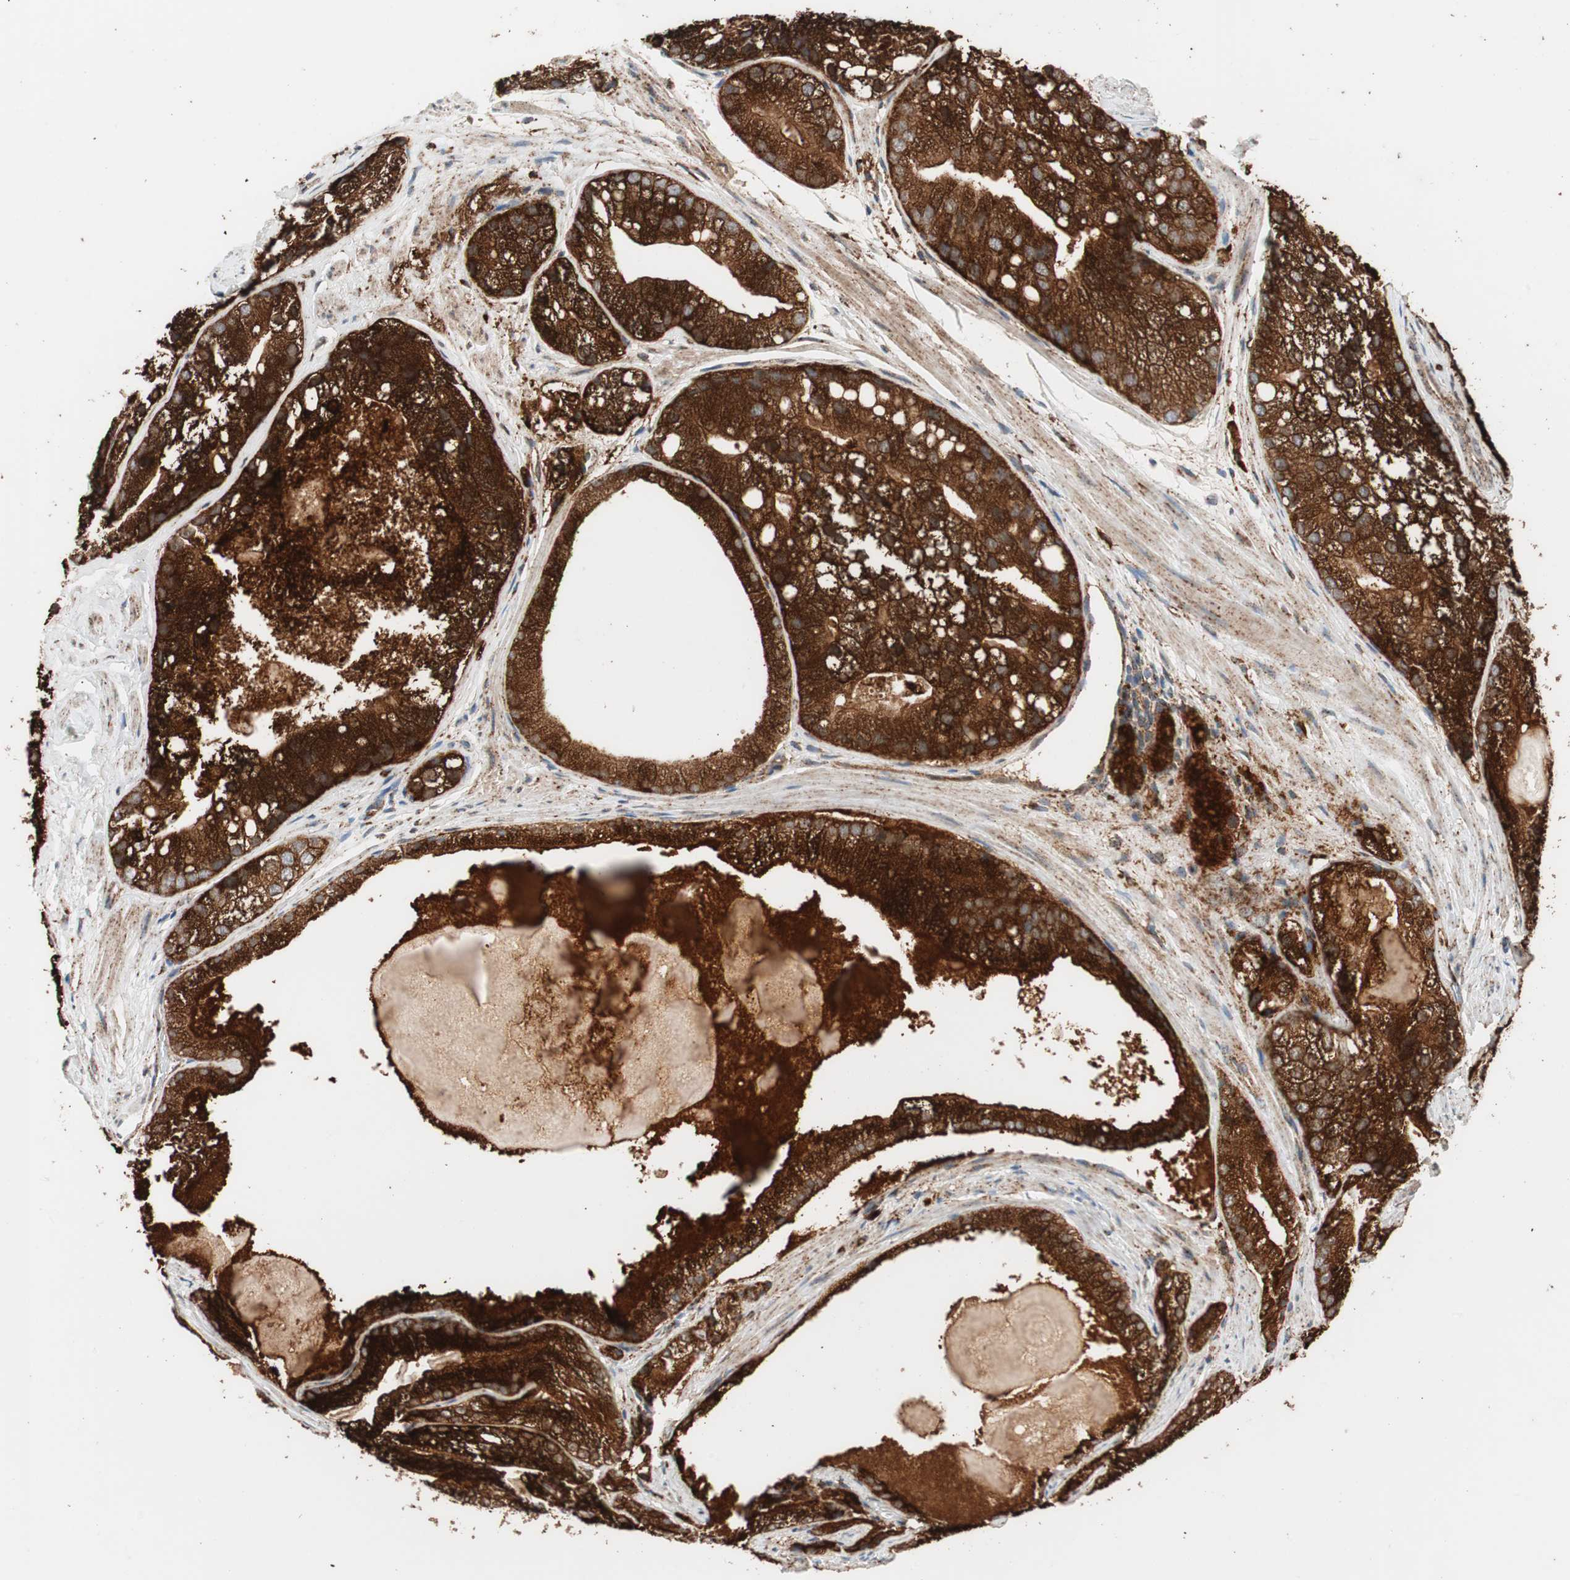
{"staining": {"intensity": "strong", "quantity": ">75%", "location": "cytoplasmic/membranous"}, "tissue": "prostate cancer", "cell_type": "Tumor cells", "image_type": "cancer", "snomed": [{"axis": "morphology", "description": "Adenocarcinoma, Low grade"}, {"axis": "topography", "description": "Prostate"}], "caption": "Tumor cells reveal high levels of strong cytoplasmic/membranous staining in about >75% of cells in prostate cancer.", "gene": "LAMP1", "patient": {"sex": "male", "age": 69}}